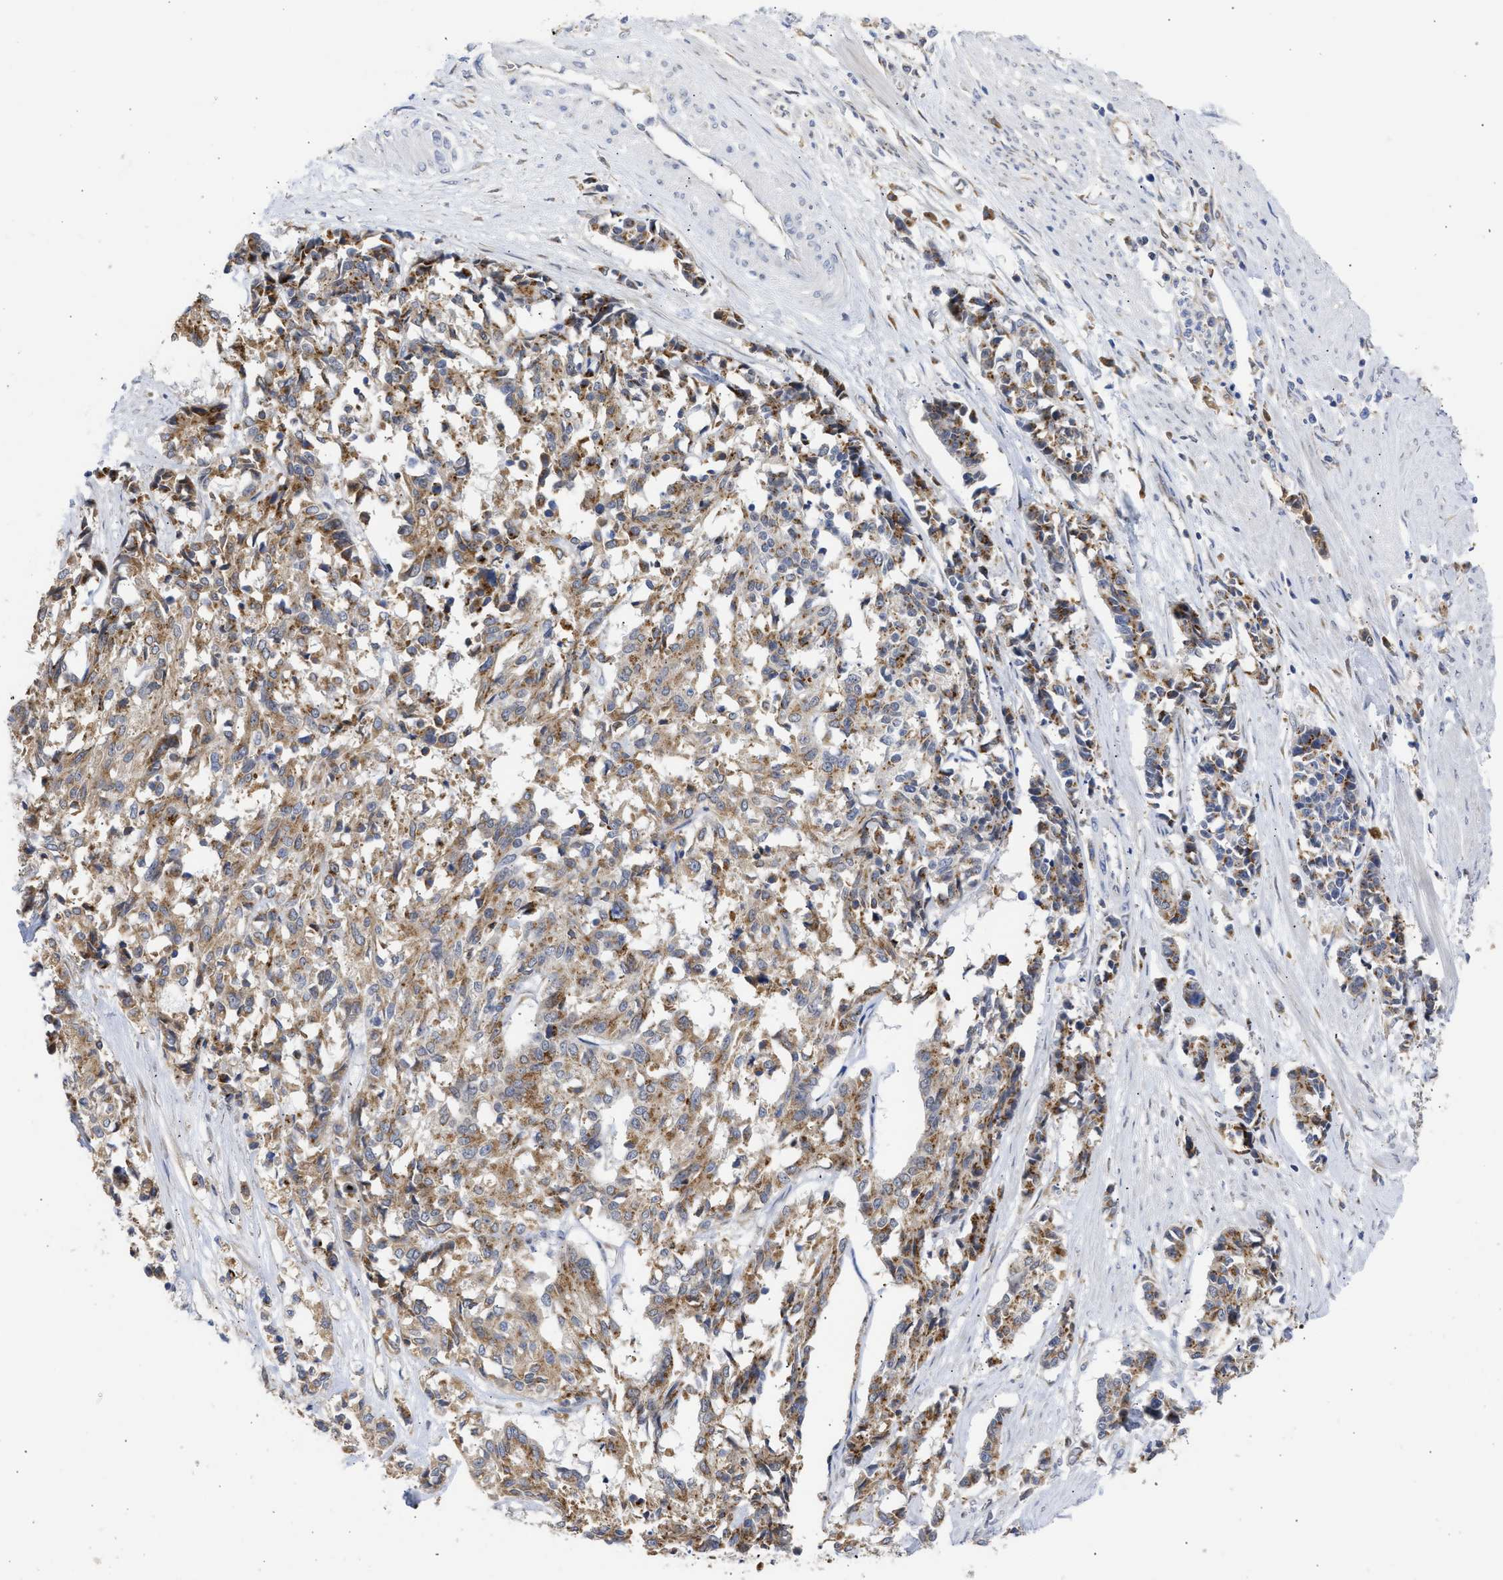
{"staining": {"intensity": "moderate", "quantity": ">75%", "location": "cytoplasmic/membranous"}, "tissue": "cervical cancer", "cell_type": "Tumor cells", "image_type": "cancer", "snomed": [{"axis": "morphology", "description": "Squamous cell carcinoma, NOS"}, {"axis": "topography", "description": "Cervix"}], "caption": "The histopathology image demonstrates a brown stain indicating the presence of a protein in the cytoplasmic/membranous of tumor cells in squamous cell carcinoma (cervical). The staining was performed using DAB, with brown indicating positive protein expression. Nuclei are stained blue with hematoxylin.", "gene": "TMED1", "patient": {"sex": "female", "age": 35}}